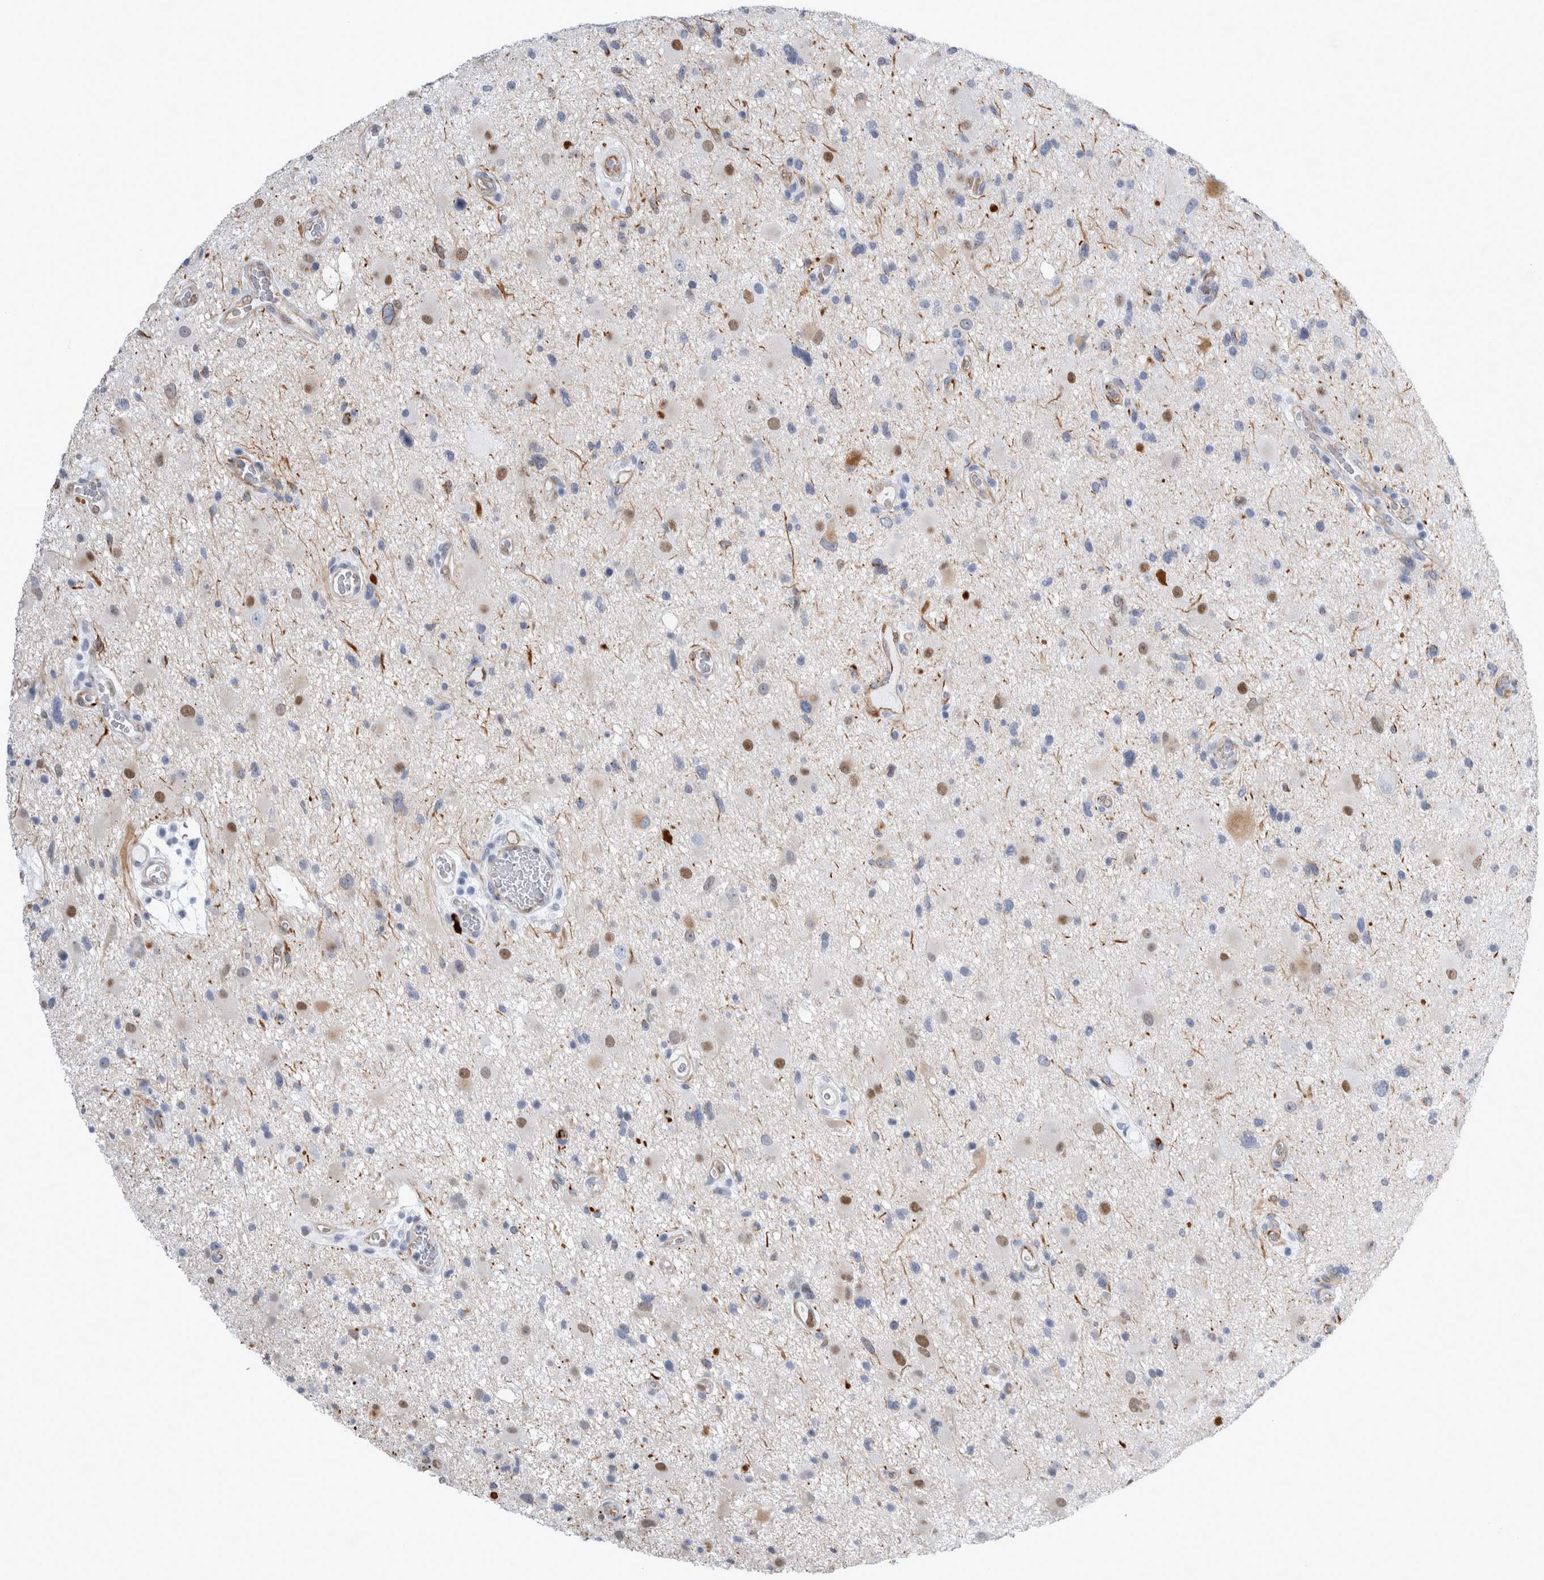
{"staining": {"intensity": "moderate", "quantity": "<25%", "location": "cytoplasmic/membranous,nuclear"}, "tissue": "glioma", "cell_type": "Tumor cells", "image_type": "cancer", "snomed": [{"axis": "morphology", "description": "Glioma, malignant, High grade"}, {"axis": "topography", "description": "Brain"}], "caption": "Malignant glioma (high-grade) was stained to show a protein in brown. There is low levels of moderate cytoplasmic/membranous and nuclear expression in about <25% of tumor cells. The protein is stained brown, and the nuclei are stained in blue (DAB IHC with brightfield microscopy, high magnification).", "gene": "VWDE", "patient": {"sex": "male", "age": 33}}